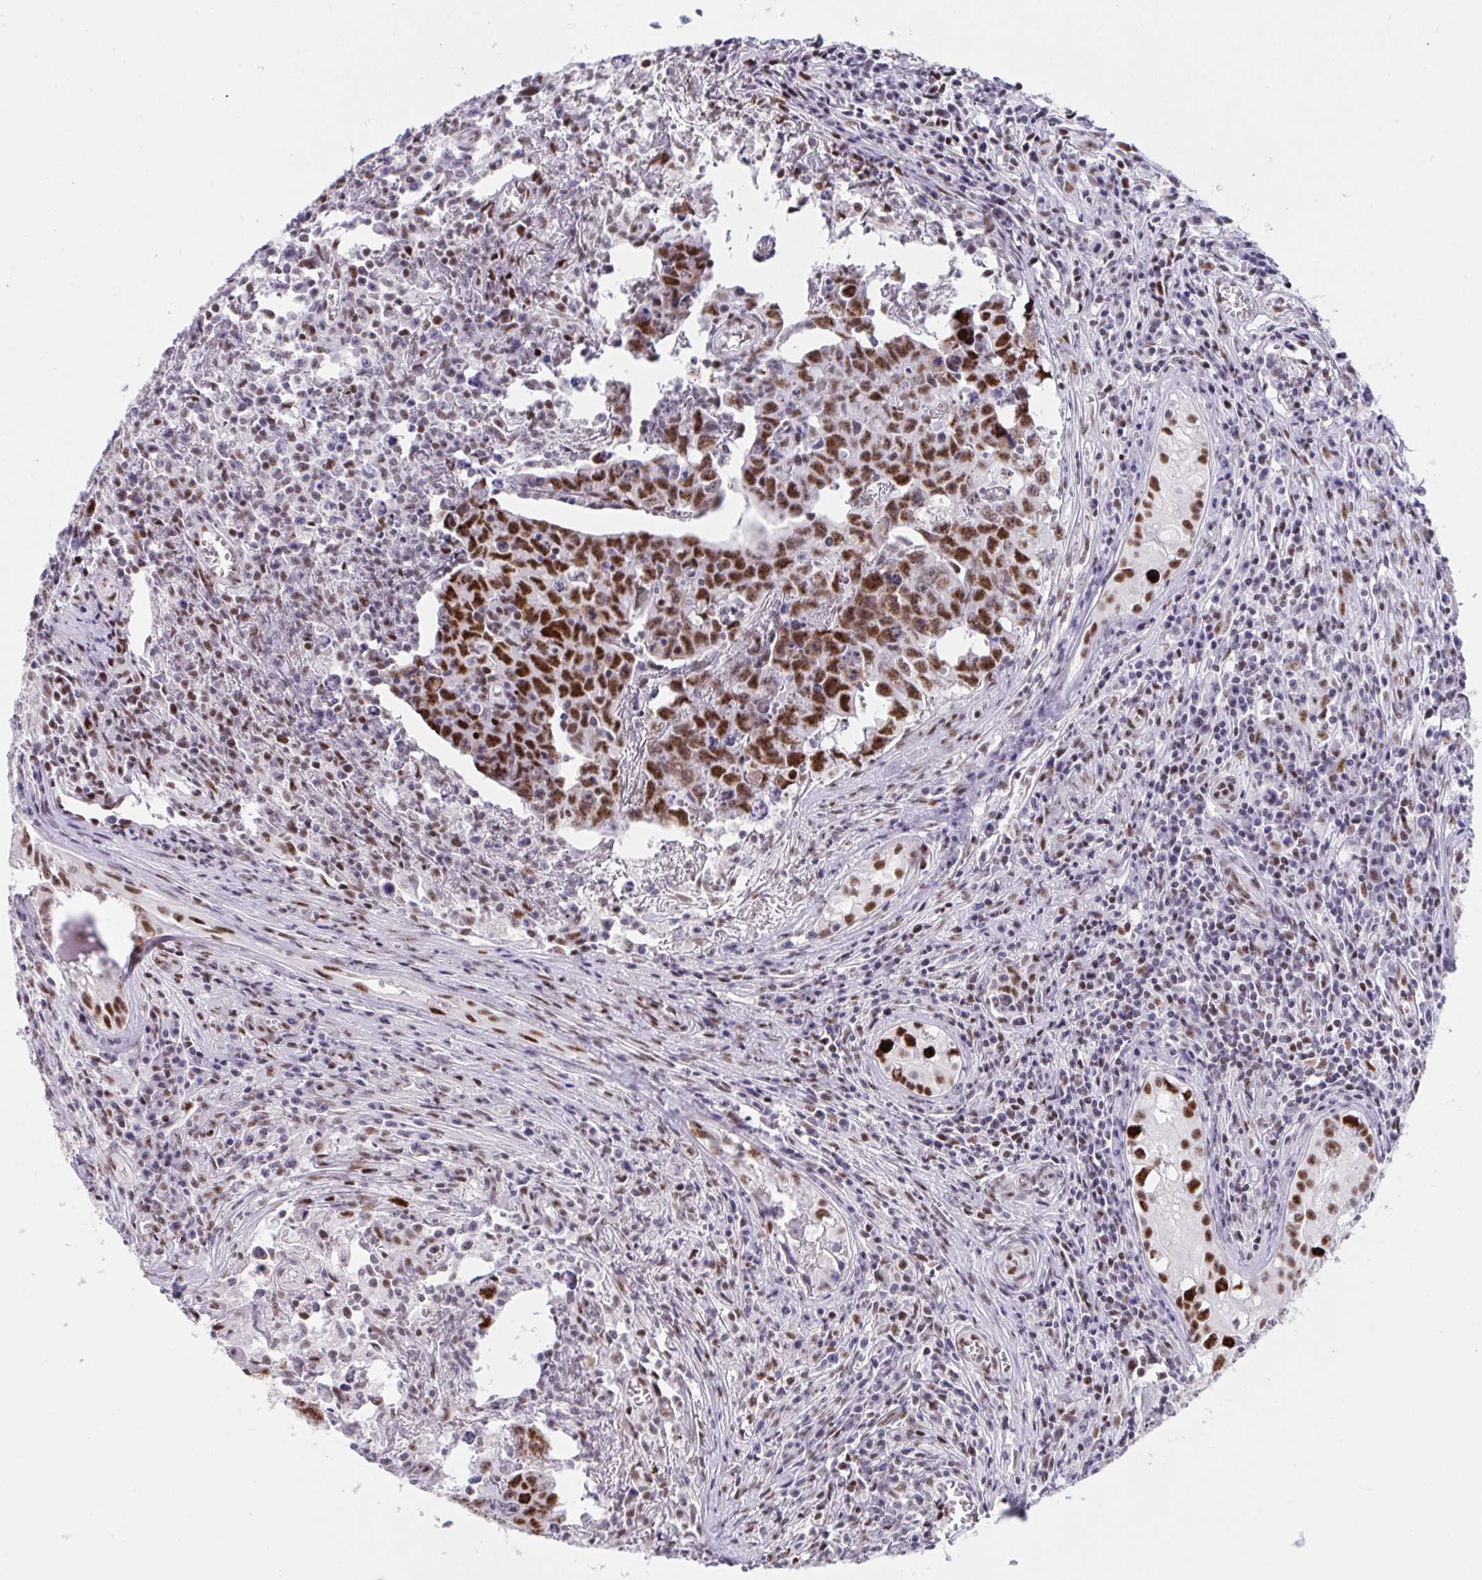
{"staining": {"intensity": "strong", "quantity": "25%-75%", "location": "nuclear"}, "tissue": "testis cancer", "cell_type": "Tumor cells", "image_type": "cancer", "snomed": [{"axis": "morphology", "description": "Carcinoma, Embryonal, NOS"}, {"axis": "topography", "description": "Testis"}], "caption": "A high-resolution image shows immunohistochemistry staining of embryonal carcinoma (testis), which displays strong nuclear staining in approximately 25%-75% of tumor cells.", "gene": "IKZF2", "patient": {"sex": "male", "age": 22}}